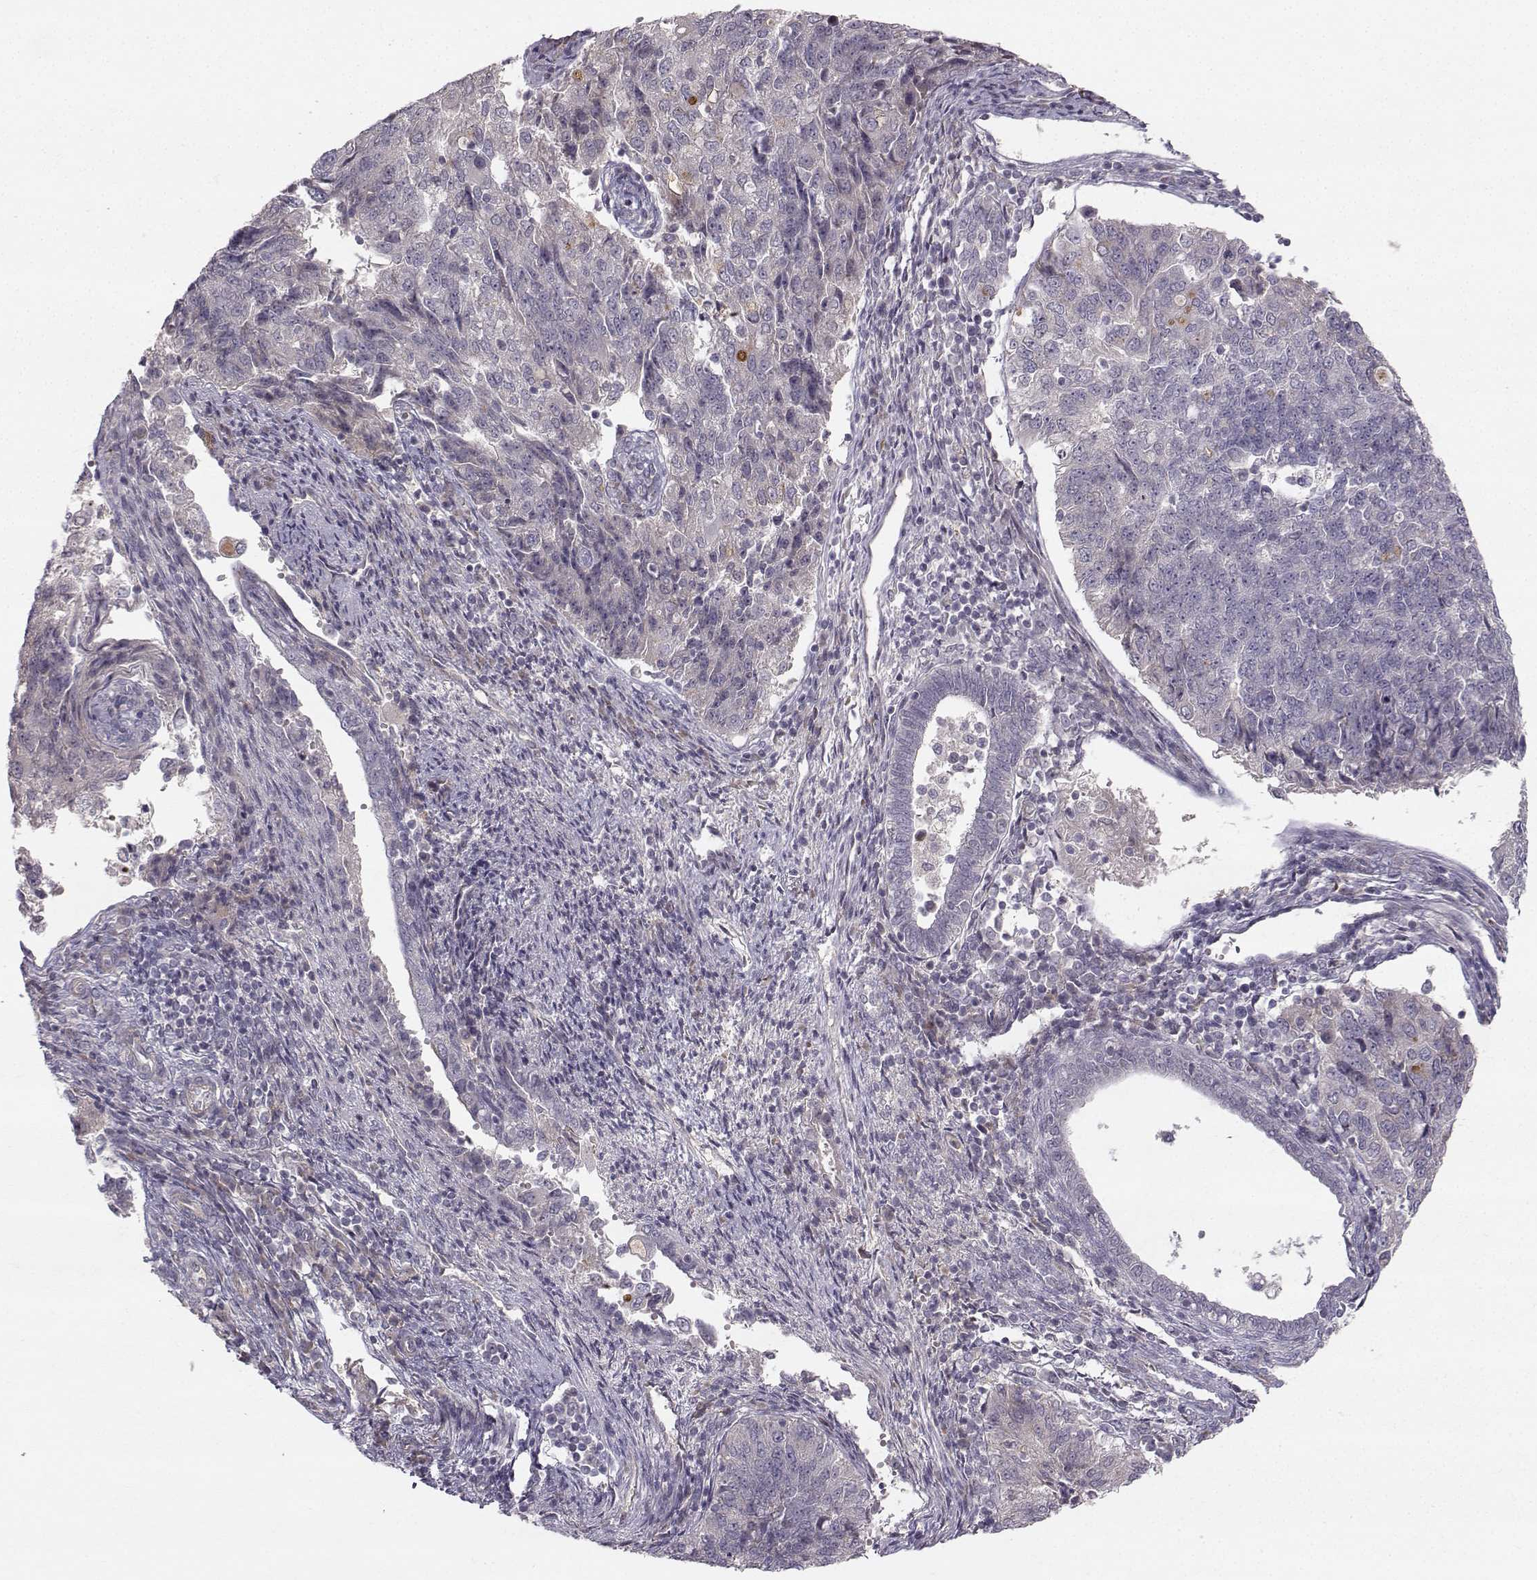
{"staining": {"intensity": "negative", "quantity": "none", "location": "none"}, "tissue": "endometrial cancer", "cell_type": "Tumor cells", "image_type": "cancer", "snomed": [{"axis": "morphology", "description": "Adenocarcinoma, NOS"}, {"axis": "topography", "description": "Endometrium"}], "caption": "Tumor cells are negative for protein expression in human endometrial cancer (adenocarcinoma). (DAB IHC with hematoxylin counter stain).", "gene": "OPRD1", "patient": {"sex": "female", "age": 43}}